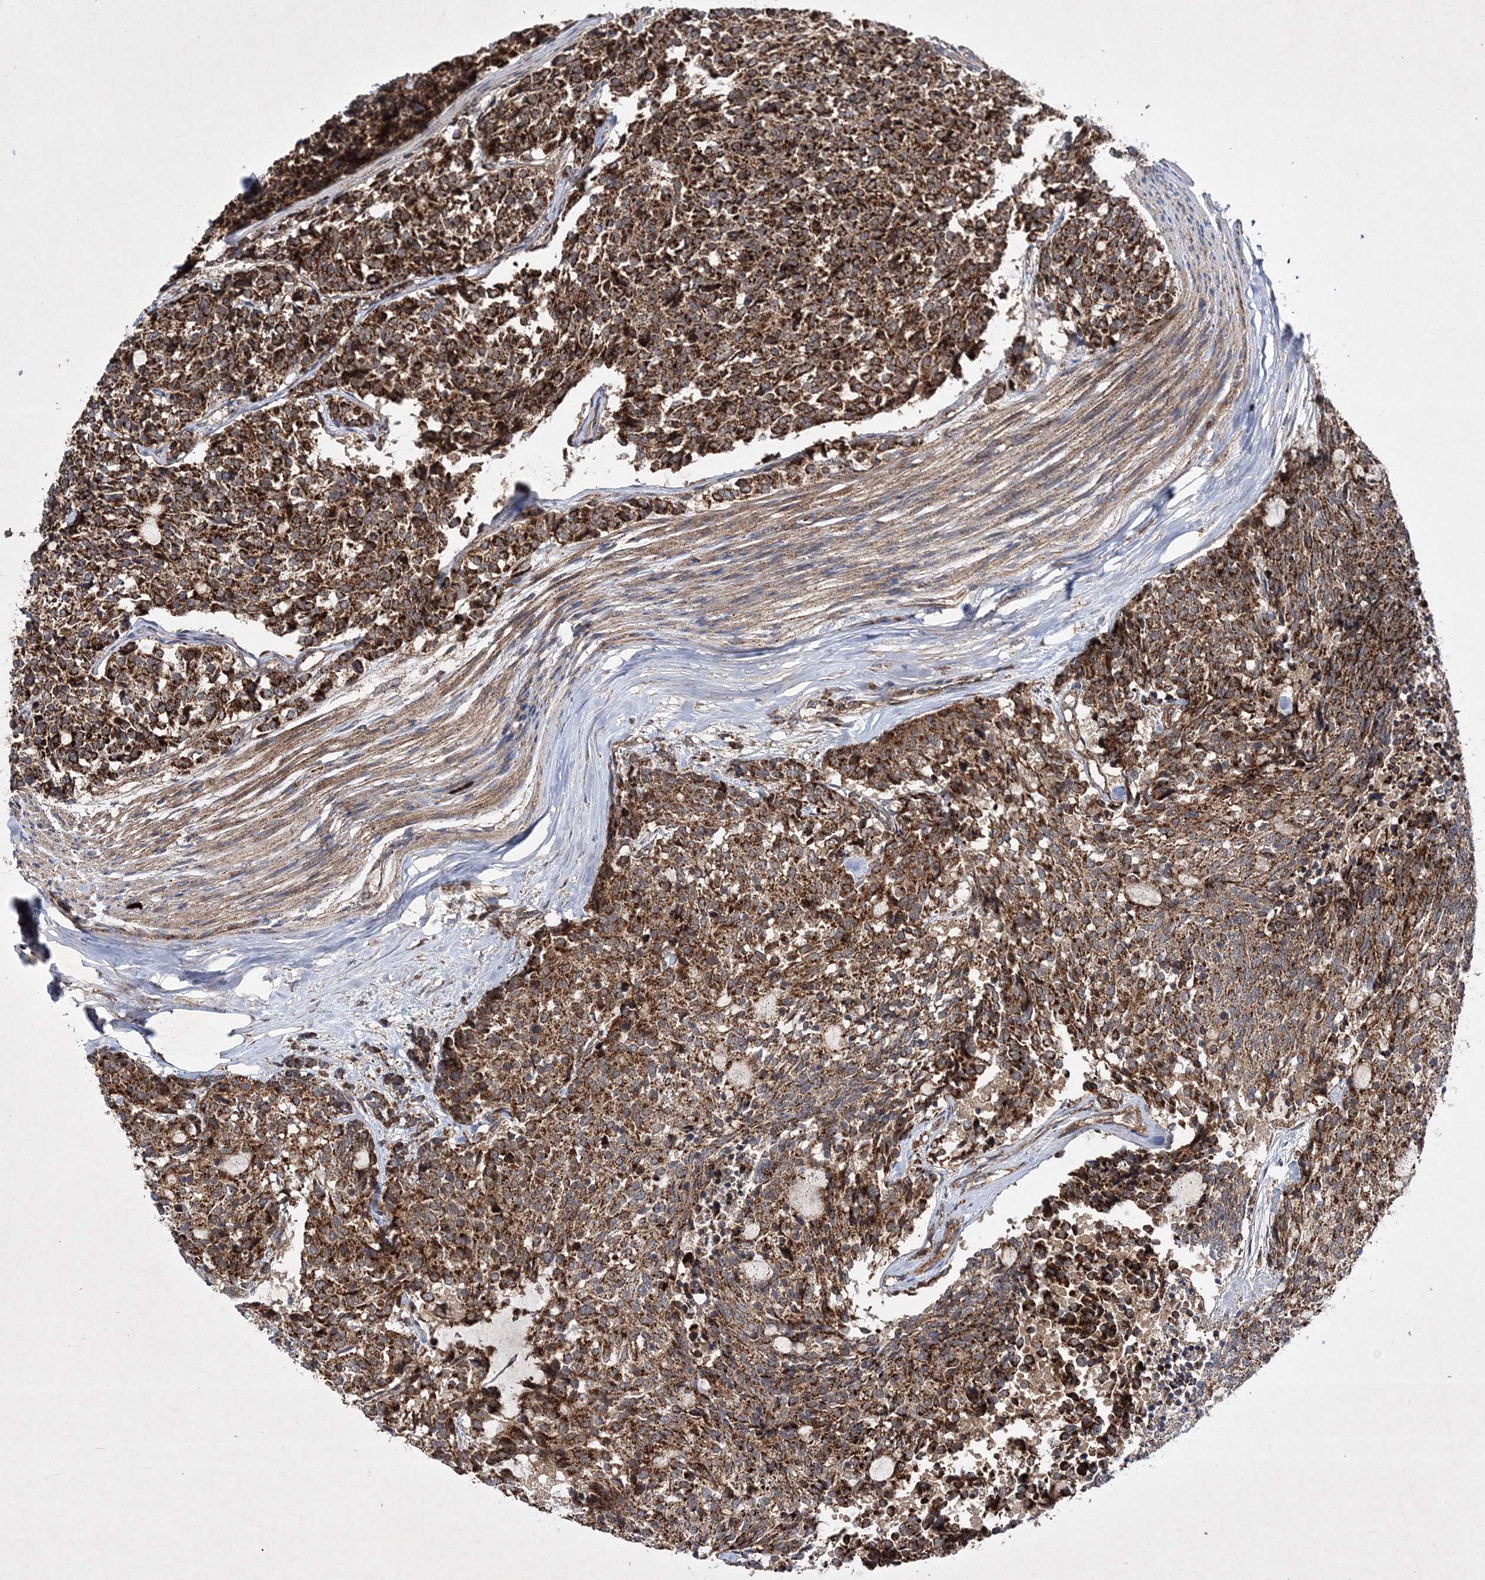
{"staining": {"intensity": "strong", "quantity": ">75%", "location": "cytoplasmic/membranous"}, "tissue": "carcinoid", "cell_type": "Tumor cells", "image_type": "cancer", "snomed": [{"axis": "morphology", "description": "Carcinoid, malignant, NOS"}, {"axis": "topography", "description": "Pancreas"}], "caption": "An image of malignant carcinoid stained for a protein displays strong cytoplasmic/membranous brown staining in tumor cells.", "gene": "SCRN3", "patient": {"sex": "female", "age": 54}}